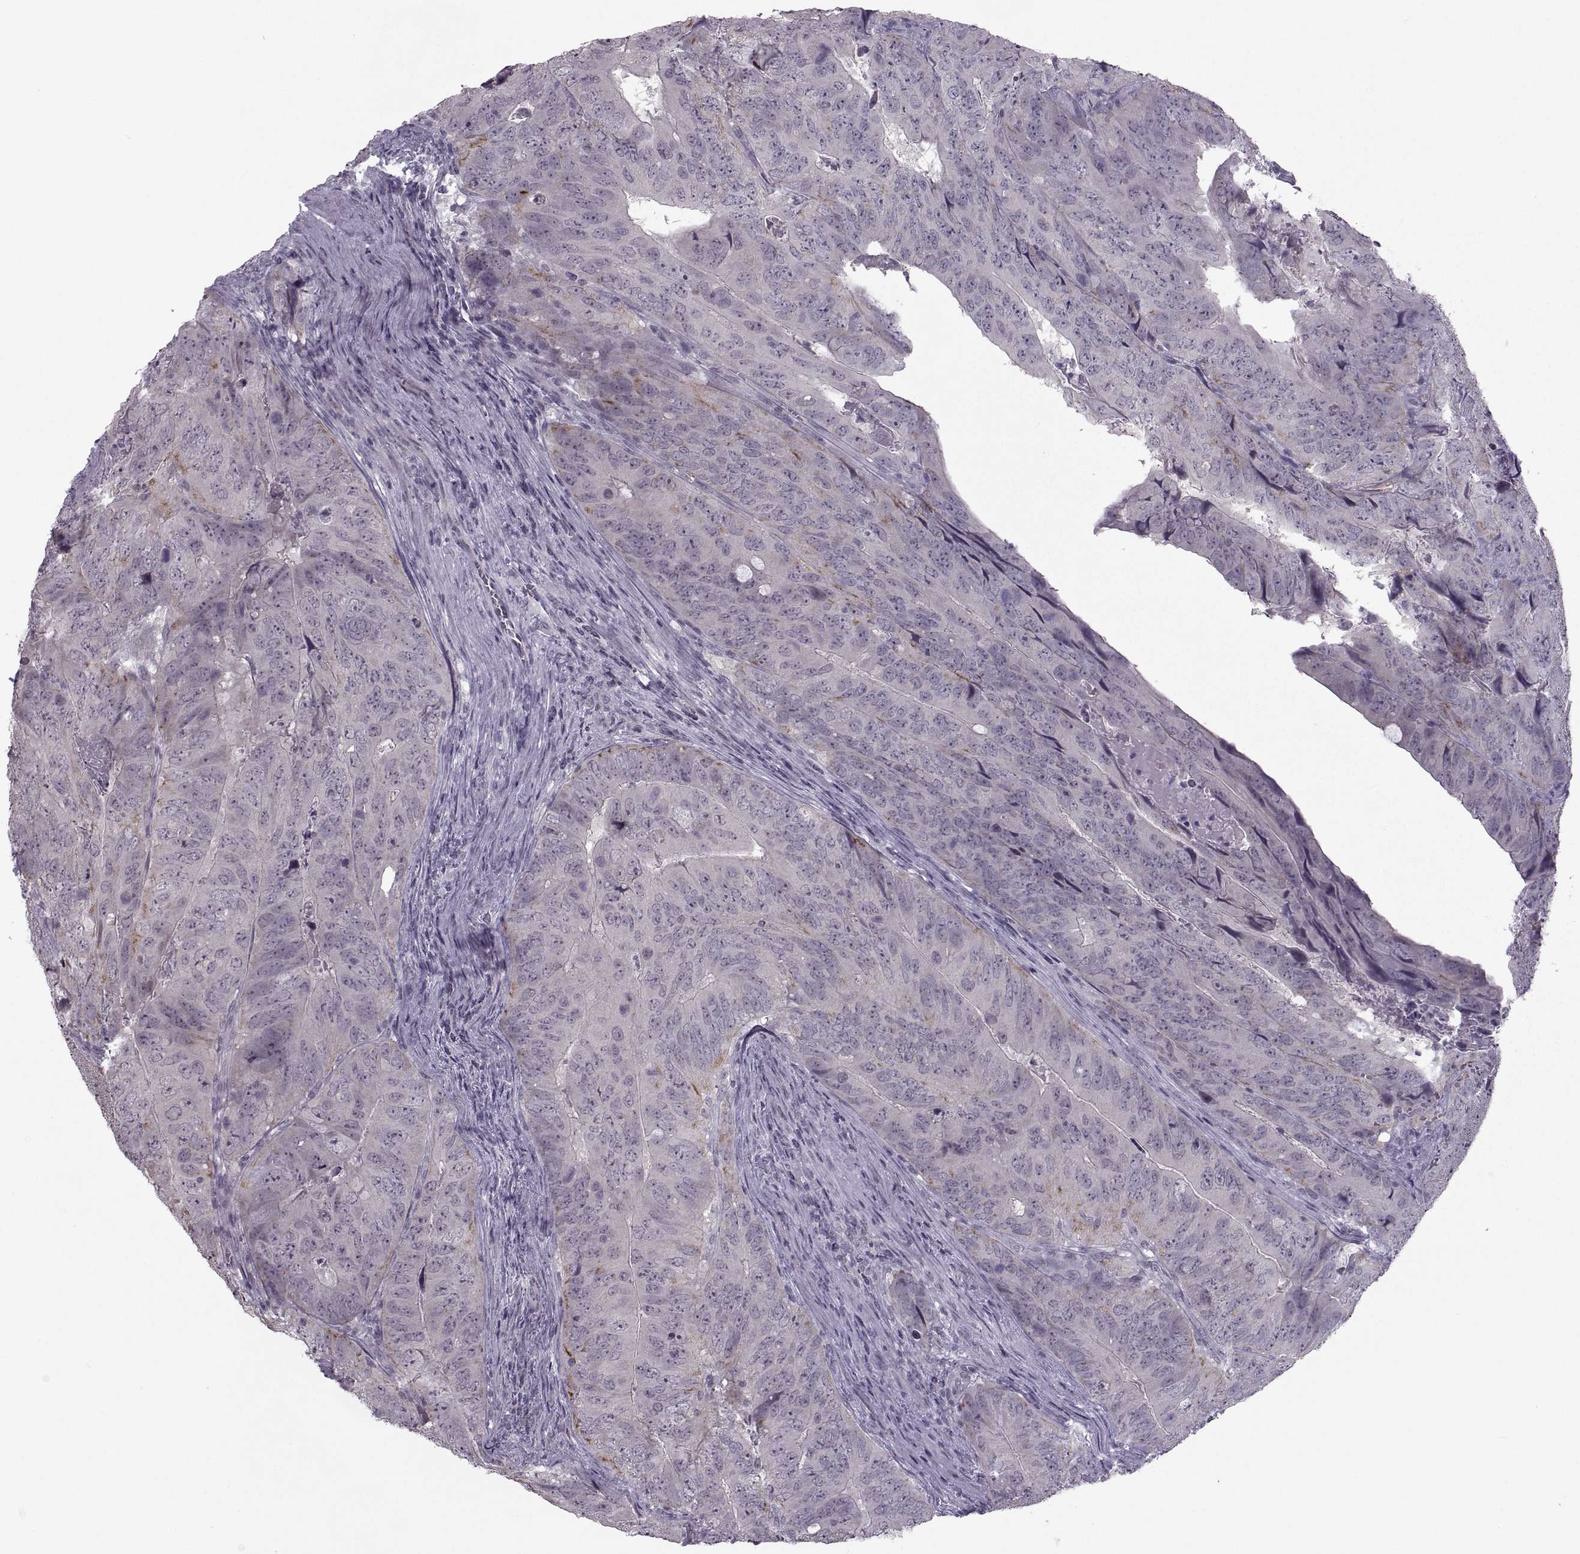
{"staining": {"intensity": "weak", "quantity": "<25%", "location": "cytoplasmic/membranous"}, "tissue": "colorectal cancer", "cell_type": "Tumor cells", "image_type": "cancer", "snomed": [{"axis": "morphology", "description": "Adenocarcinoma, NOS"}, {"axis": "topography", "description": "Colon"}], "caption": "This is an immunohistochemistry micrograph of adenocarcinoma (colorectal). There is no expression in tumor cells.", "gene": "MGAT4D", "patient": {"sex": "male", "age": 79}}